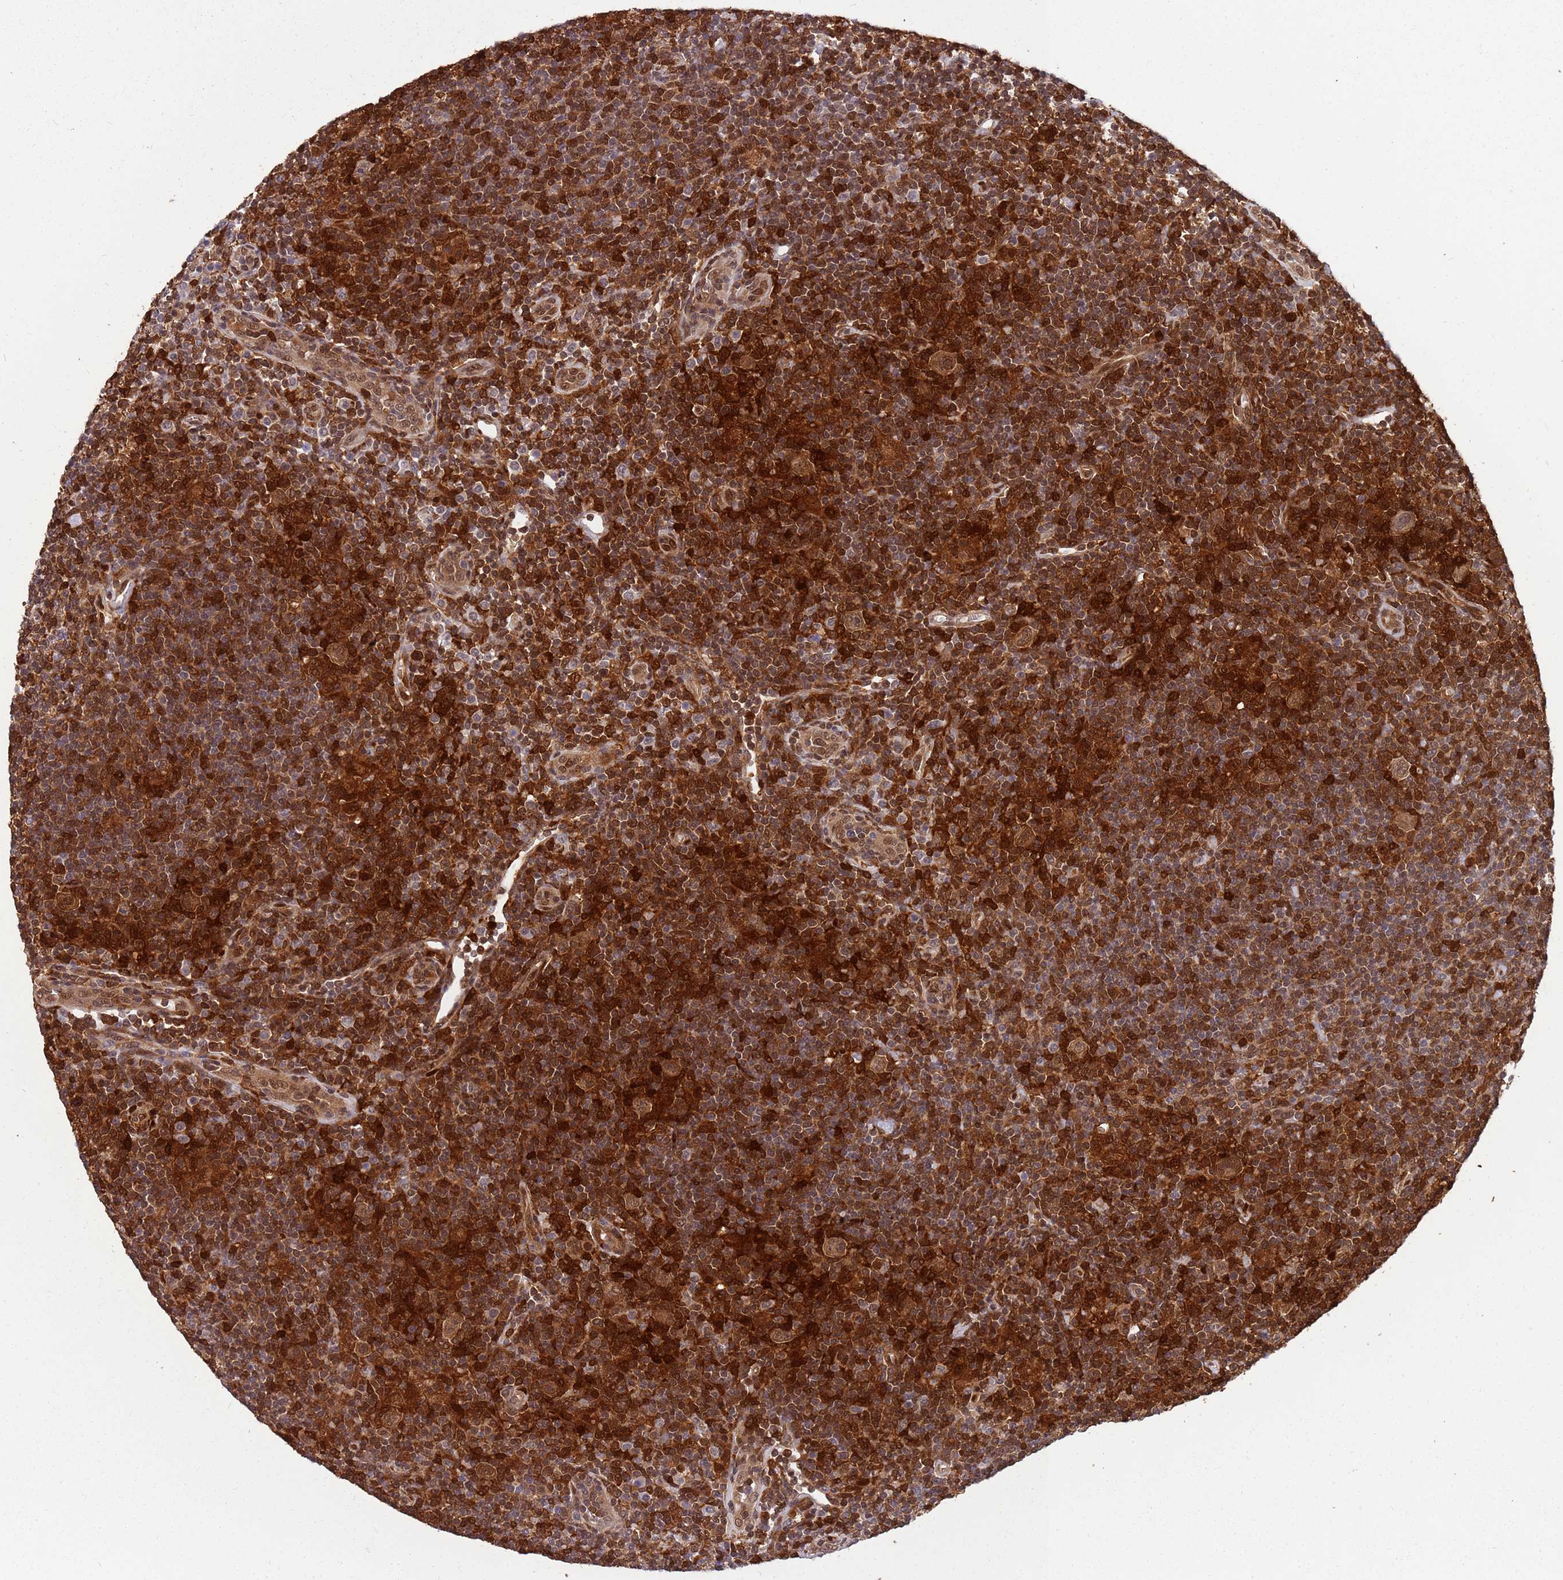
{"staining": {"intensity": "moderate", "quantity": ">75%", "location": "cytoplasmic/membranous"}, "tissue": "lymphoma", "cell_type": "Tumor cells", "image_type": "cancer", "snomed": [{"axis": "morphology", "description": "Hodgkin's disease, NOS"}, {"axis": "topography", "description": "Lymph node"}], "caption": "Brown immunohistochemical staining in human lymphoma reveals moderate cytoplasmic/membranous positivity in about >75% of tumor cells.", "gene": "GBP2", "patient": {"sex": "female", "age": 57}}